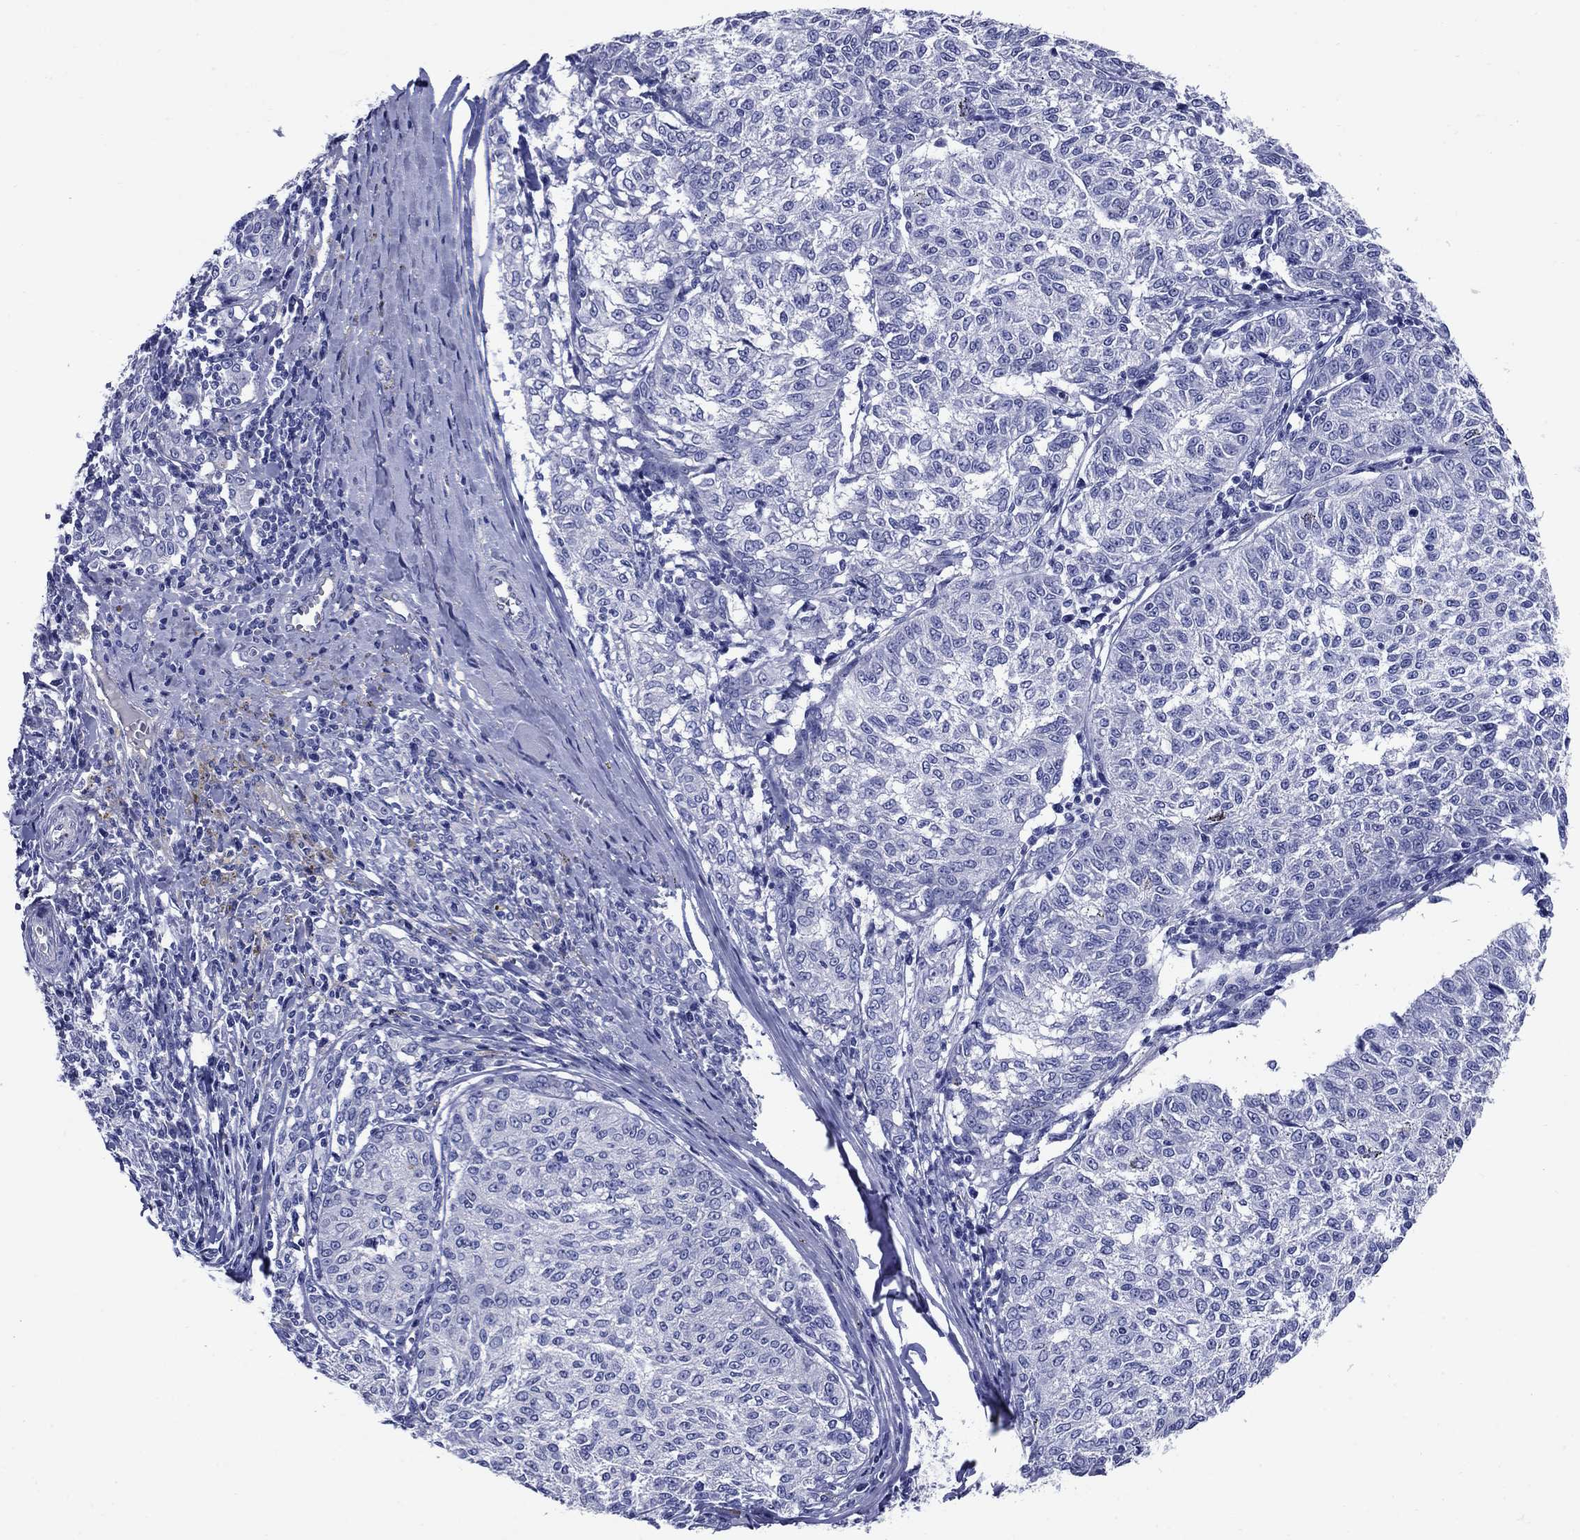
{"staining": {"intensity": "negative", "quantity": "none", "location": "none"}, "tissue": "melanoma", "cell_type": "Tumor cells", "image_type": "cancer", "snomed": [{"axis": "morphology", "description": "Malignant melanoma, NOS"}, {"axis": "topography", "description": "Skin"}], "caption": "Protein analysis of malignant melanoma demonstrates no significant expression in tumor cells.", "gene": "SMCP", "patient": {"sex": "female", "age": 72}}